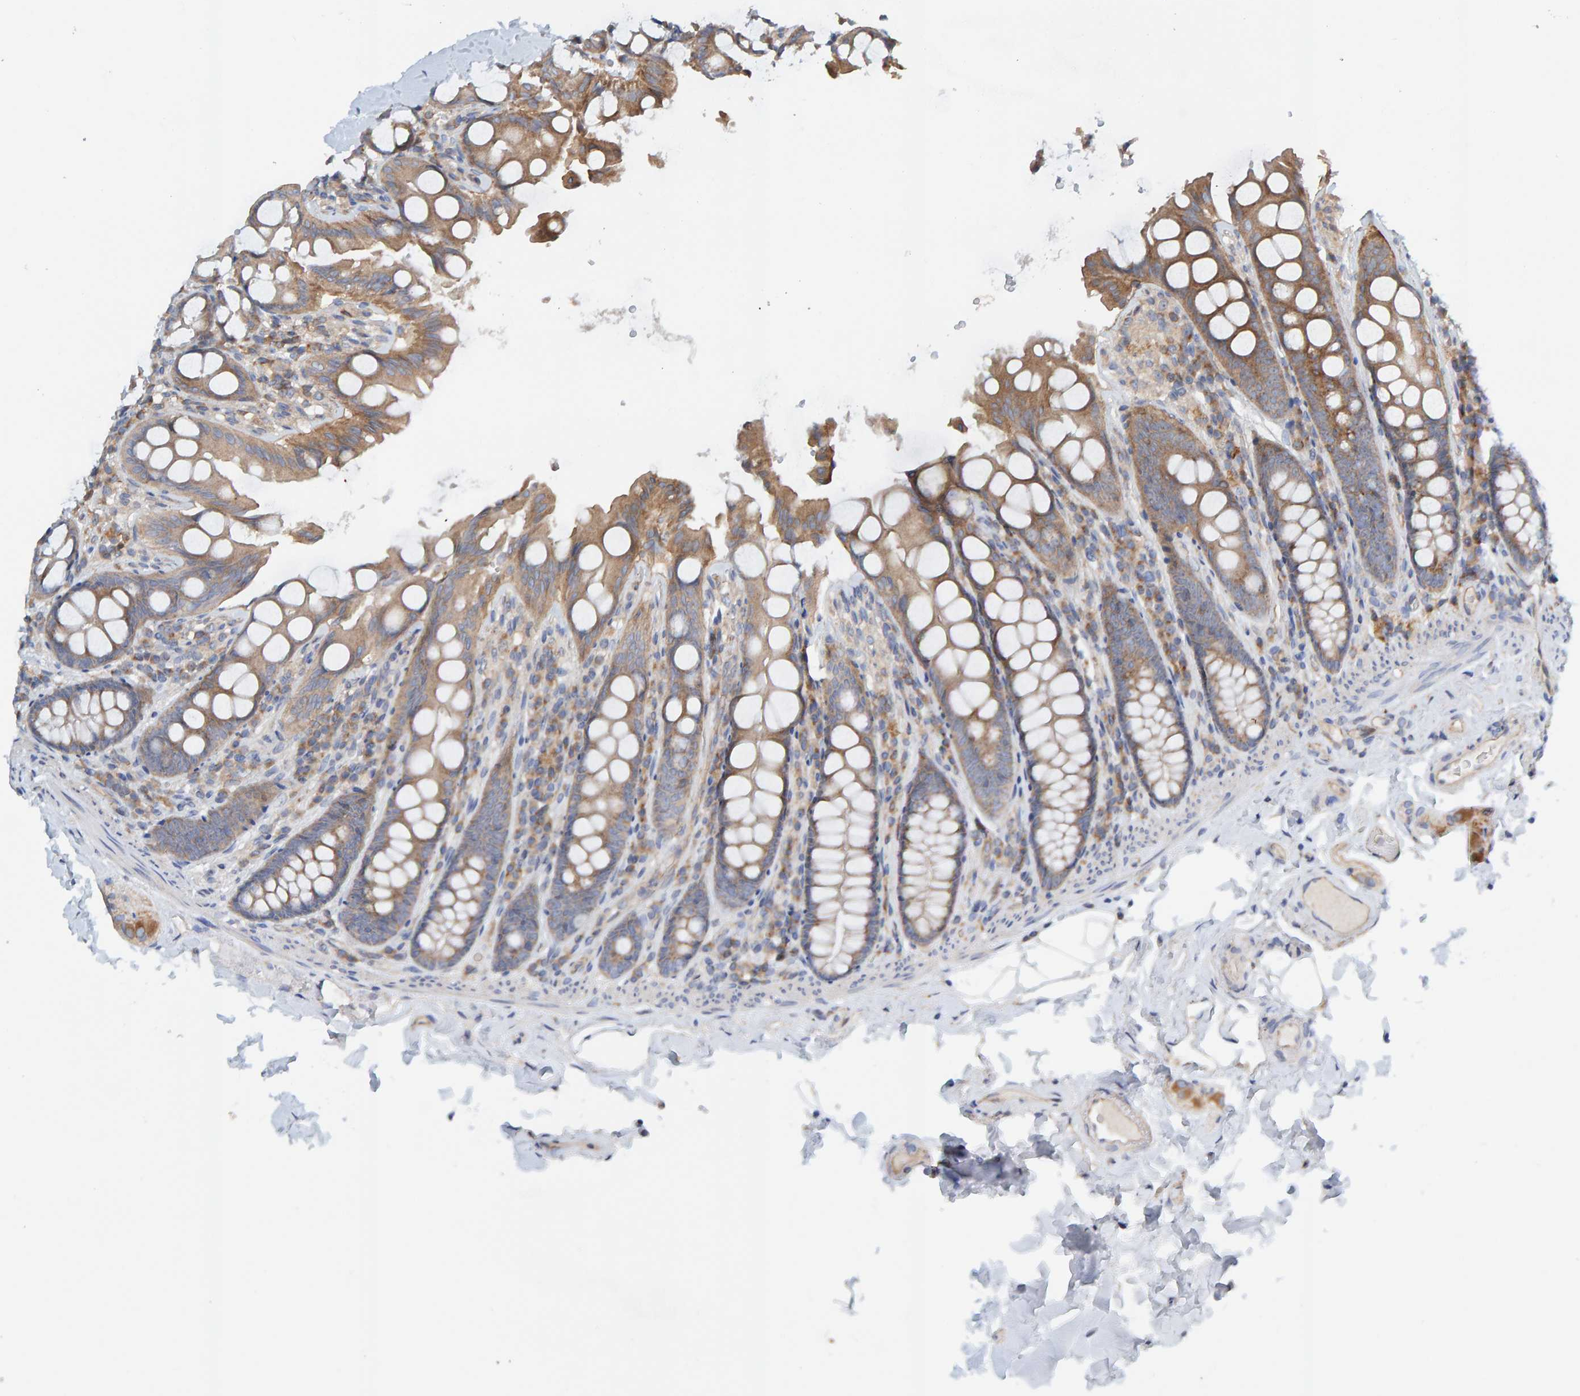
{"staining": {"intensity": "weak", "quantity": ">75%", "location": "cytoplasmic/membranous"}, "tissue": "colon", "cell_type": "Endothelial cells", "image_type": "normal", "snomed": [{"axis": "morphology", "description": "Normal tissue, NOS"}, {"axis": "topography", "description": "Colon"}, {"axis": "topography", "description": "Peripheral nerve tissue"}], "caption": "High-magnification brightfield microscopy of unremarkable colon stained with DAB (3,3'-diaminobenzidine) (brown) and counterstained with hematoxylin (blue). endothelial cells exhibit weak cytoplasmic/membranous staining is seen in about>75% of cells. (brown staining indicates protein expression, while blue staining denotes nuclei).", "gene": "CCM2", "patient": {"sex": "female", "age": 61}}